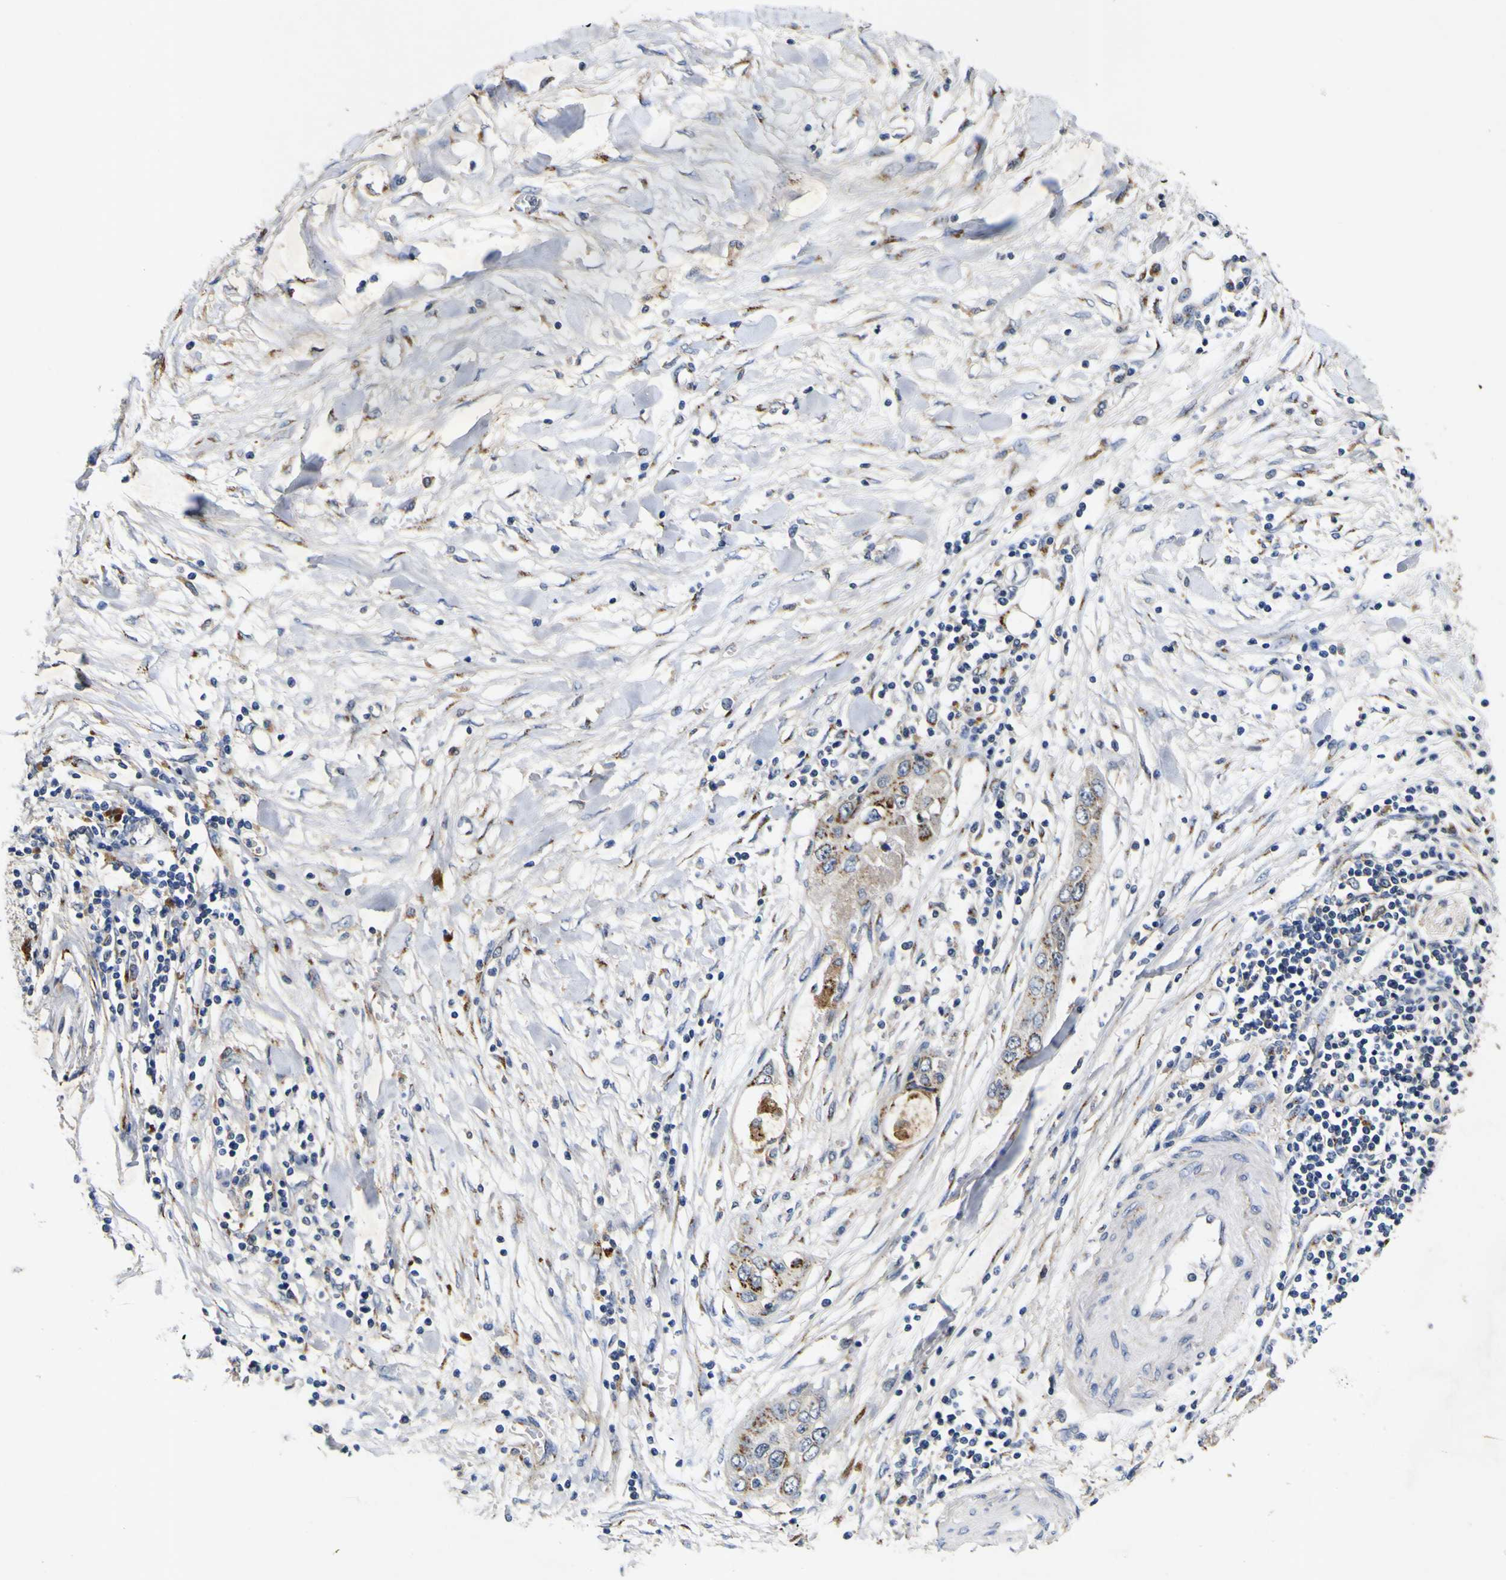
{"staining": {"intensity": "moderate", "quantity": ">75%", "location": "cytoplasmic/membranous"}, "tissue": "pancreatic cancer", "cell_type": "Tumor cells", "image_type": "cancer", "snomed": [{"axis": "morphology", "description": "Adenocarcinoma, NOS"}, {"axis": "topography", "description": "Pancreas"}], "caption": "Immunohistochemical staining of pancreatic cancer (adenocarcinoma) shows medium levels of moderate cytoplasmic/membranous protein positivity in about >75% of tumor cells.", "gene": "COA1", "patient": {"sex": "female", "age": 70}}